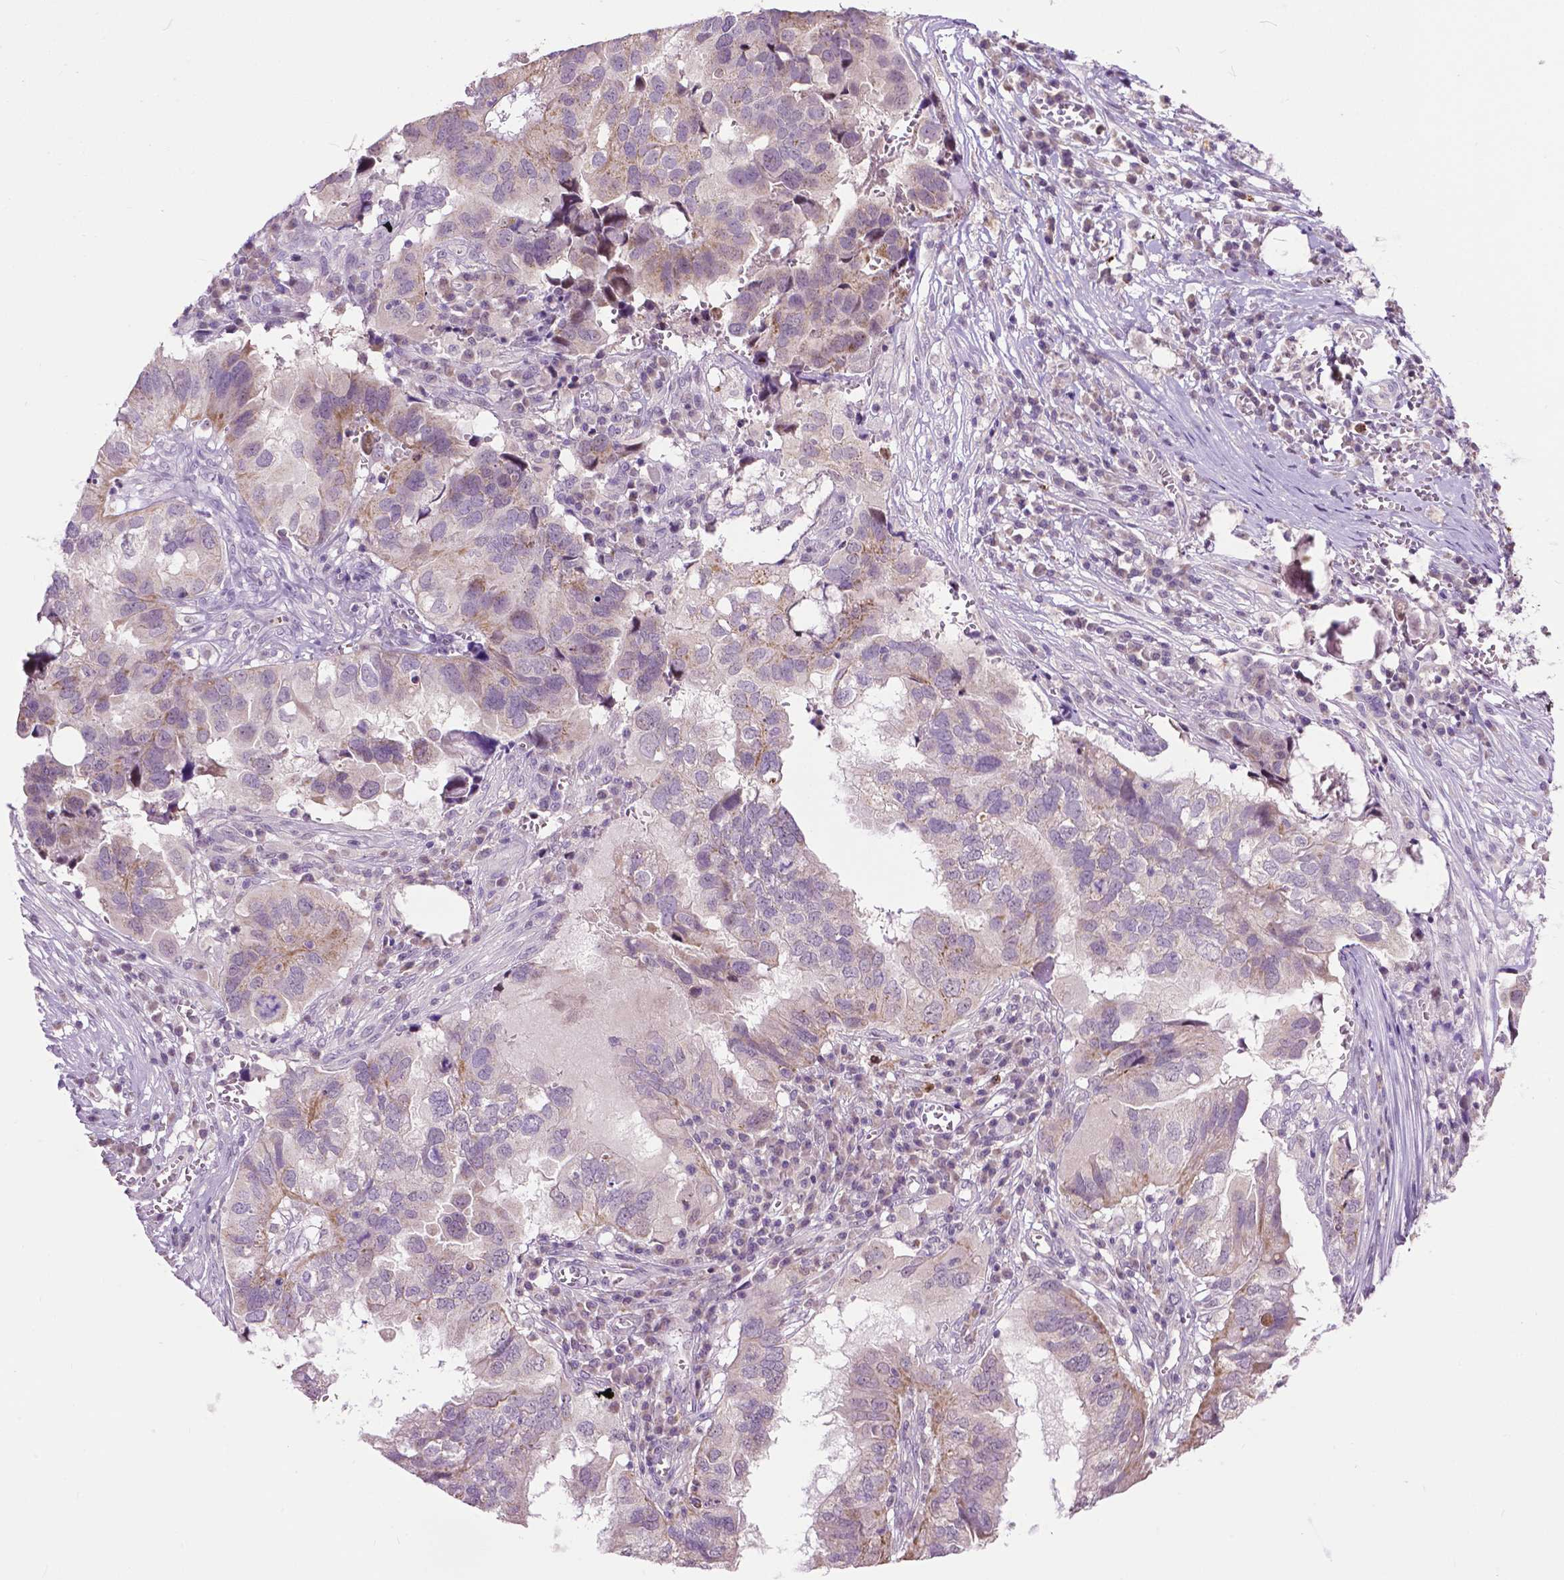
{"staining": {"intensity": "weak", "quantity": "25%-75%", "location": "cytoplasmic/membranous"}, "tissue": "ovarian cancer", "cell_type": "Tumor cells", "image_type": "cancer", "snomed": [{"axis": "morphology", "description": "Cystadenocarcinoma, serous, NOS"}, {"axis": "topography", "description": "Ovary"}], "caption": "Ovarian cancer tissue shows weak cytoplasmic/membranous positivity in about 25%-75% of tumor cells", "gene": "TTC9B", "patient": {"sex": "female", "age": 79}}